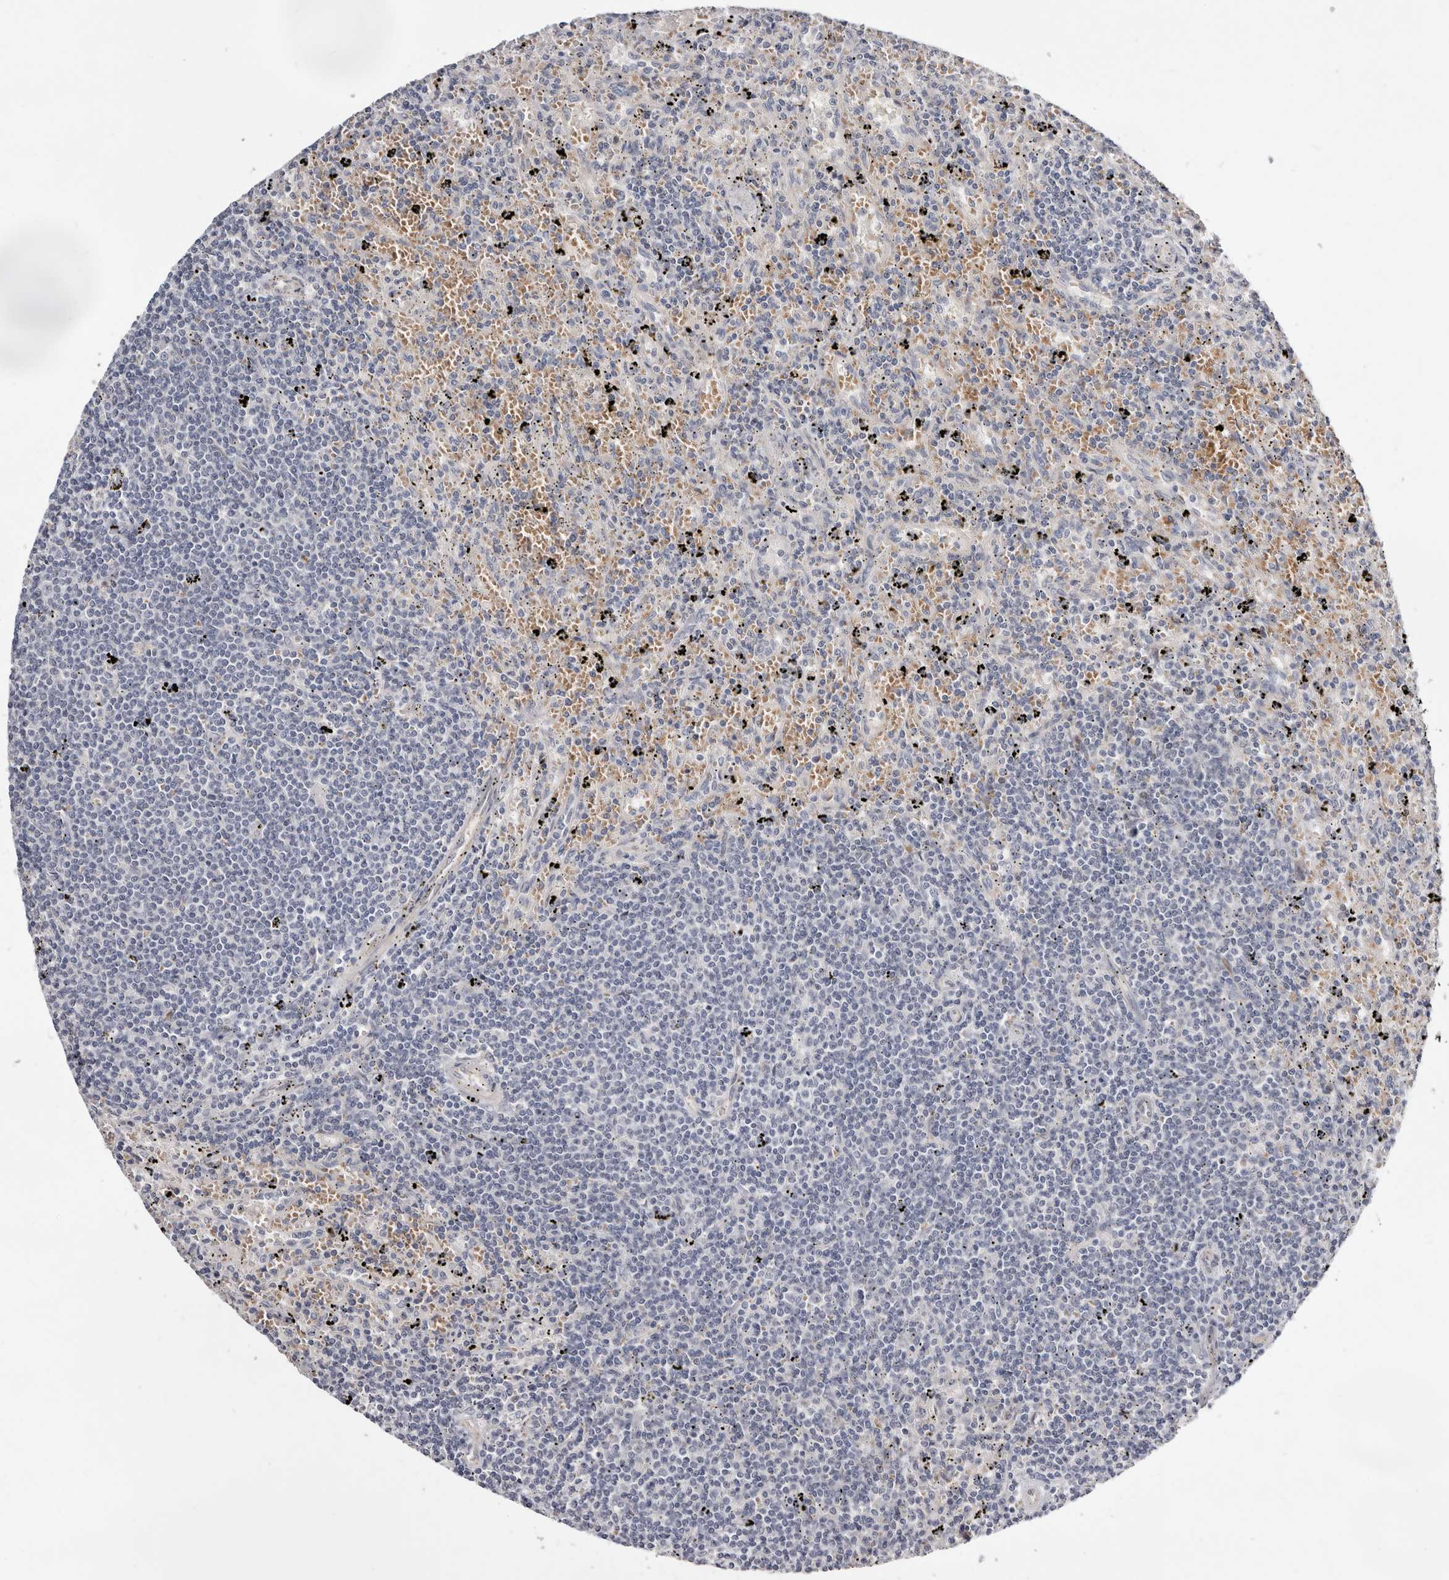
{"staining": {"intensity": "negative", "quantity": "none", "location": "none"}, "tissue": "lymphoma", "cell_type": "Tumor cells", "image_type": "cancer", "snomed": [{"axis": "morphology", "description": "Malignant lymphoma, non-Hodgkin's type, Low grade"}, {"axis": "topography", "description": "Spleen"}], "caption": "Immunohistochemistry histopathology image of neoplastic tissue: lymphoma stained with DAB demonstrates no significant protein expression in tumor cells.", "gene": "USH1C", "patient": {"sex": "male", "age": 76}}